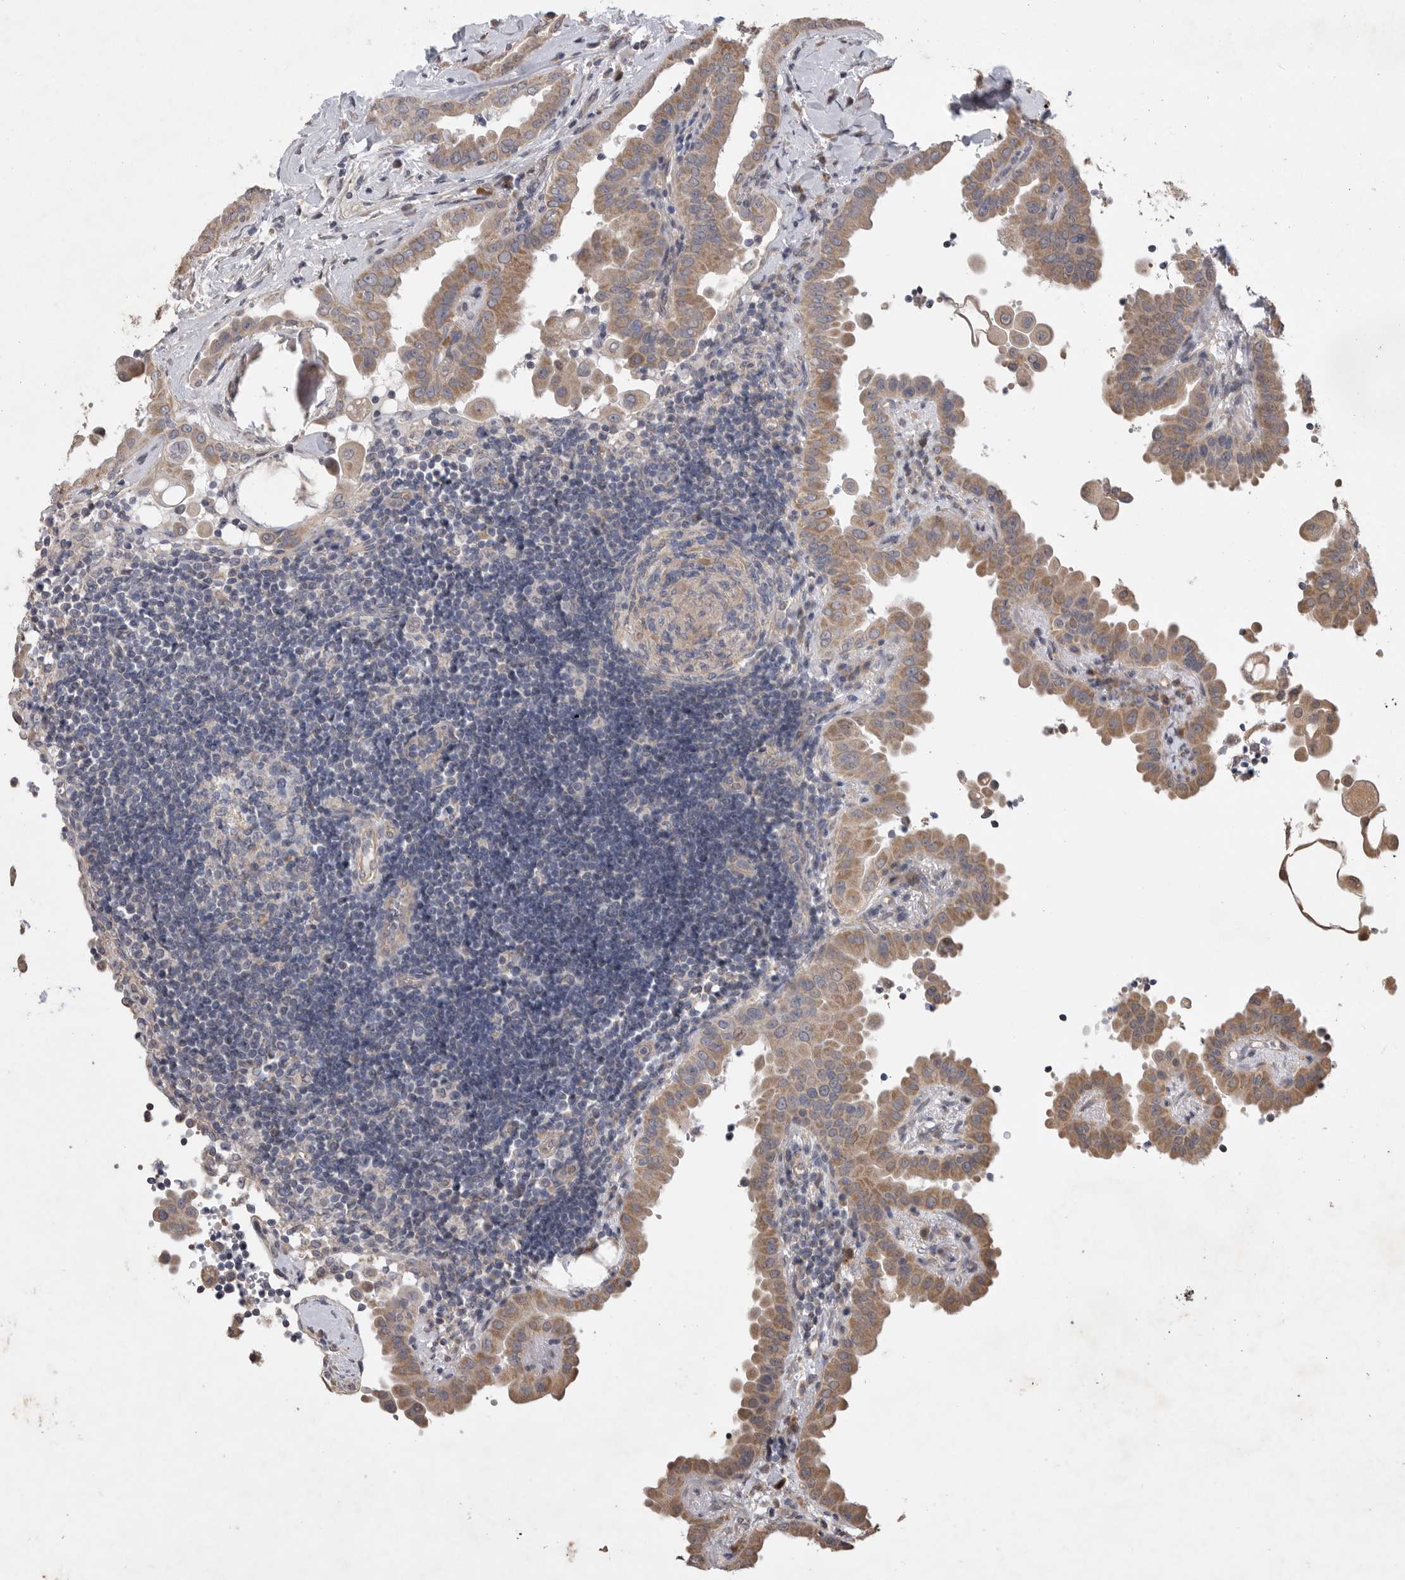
{"staining": {"intensity": "moderate", "quantity": ">75%", "location": "cytoplasmic/membranous"}, "tissue": "thyroid cancer", "cell_type": "Tumor cells", "image_type": "cancer", "snomed": [{"axis": "morphology", "description": "Papillary adenocarcinoma, NOS"}, {"axis": "topography", "description": "Thyroid gland"}], "caption": "Thyroid cancer tissue demonstrates moderate cytoplasmic/membranous expression in approximately >75% of tumor cells, visualized by immunohistochemistry. The staining is performed using DAB brown chromogen to label protein expression. The nuclei are counter-stained blue using hematoxylin.", "gene": "EDEM3", "patient": {"sex": "male", "age": 33}}